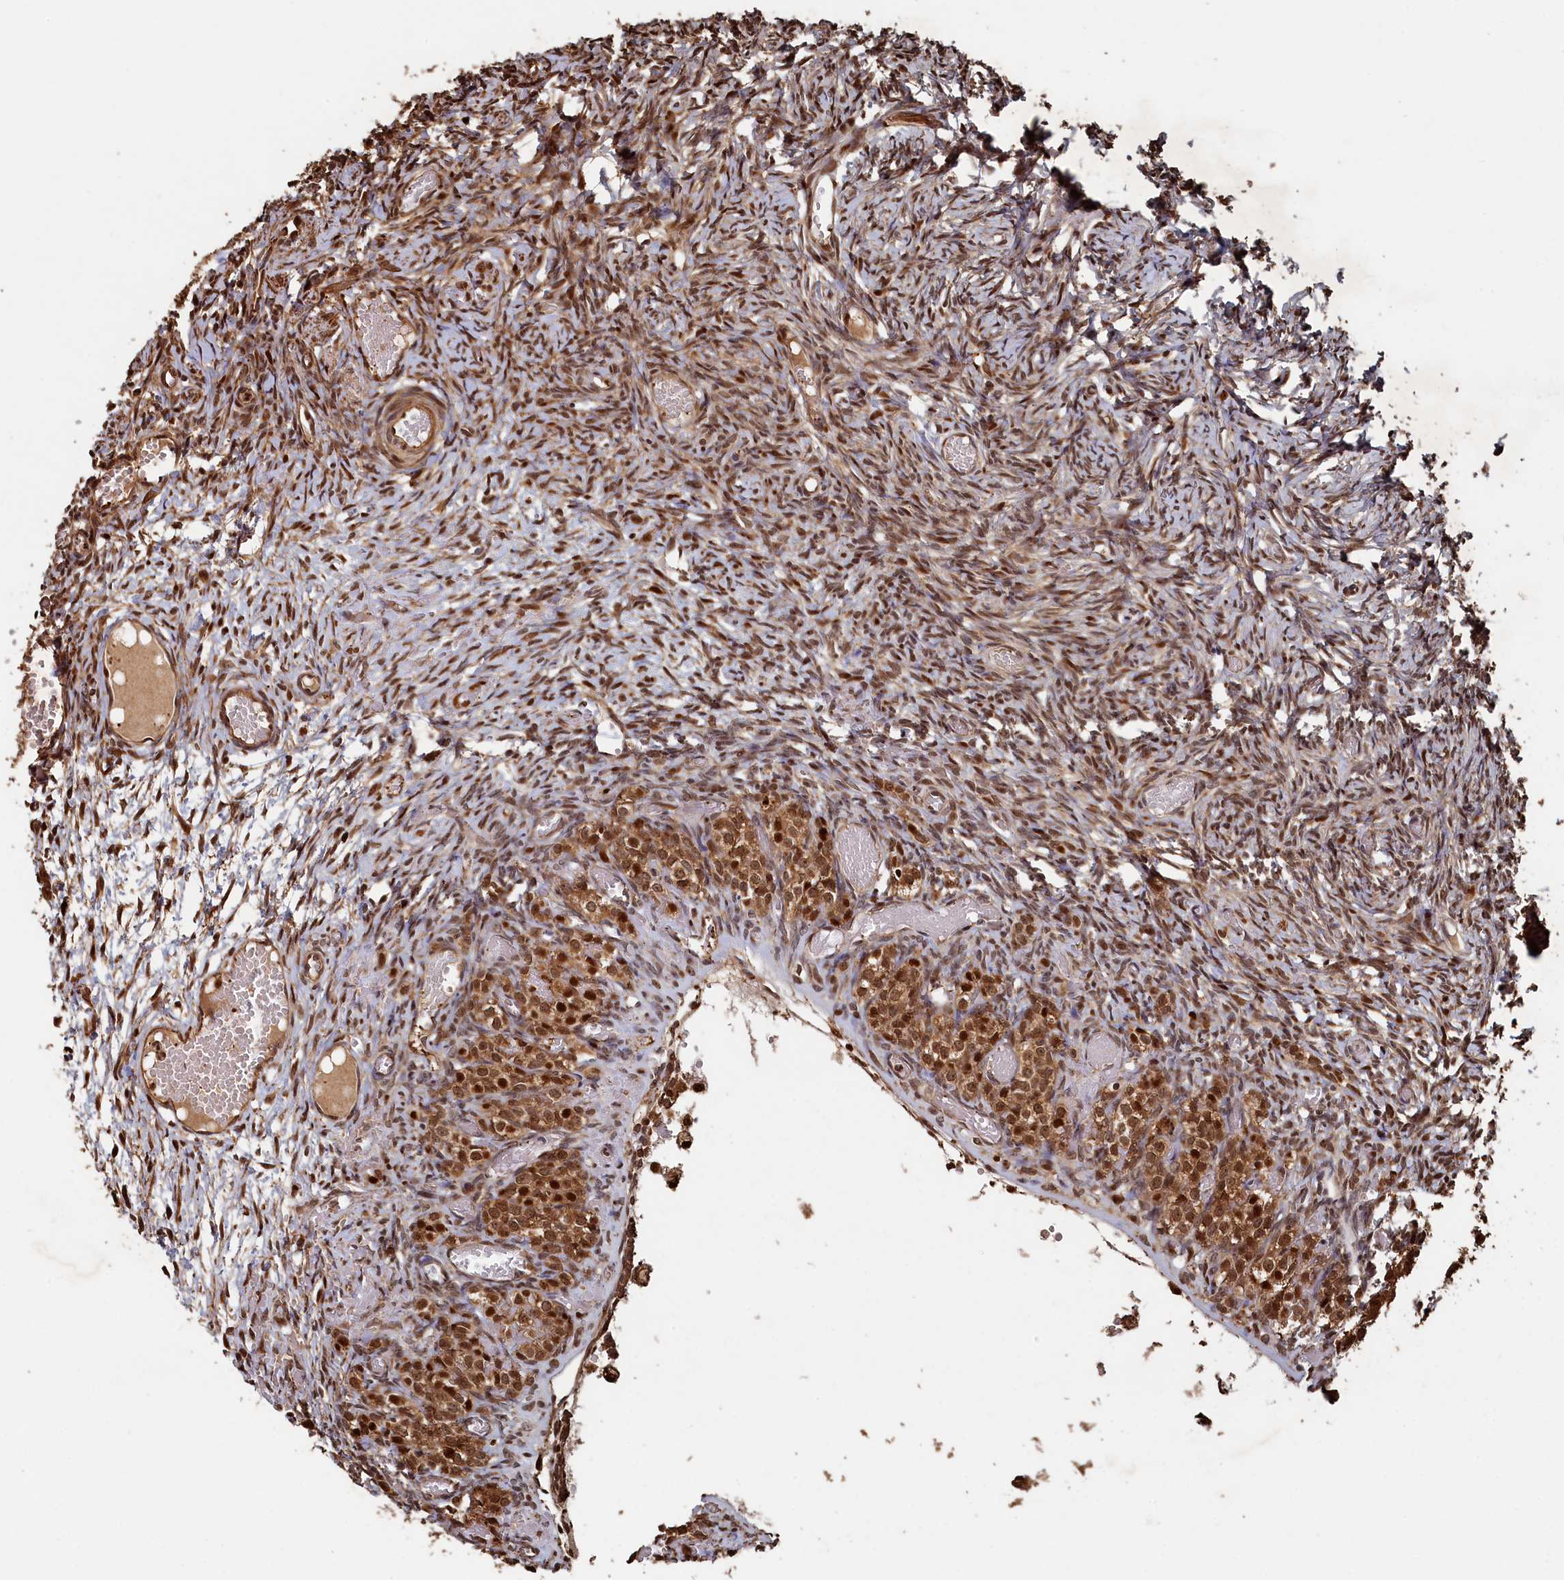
{"staining": {"intensity": "moderate", "quantity": ">75%", "location": "cytoplasmic/membranous"}, "tissue": "ovary", "cell_type": "Ovarian stroma cells", "image_type": "normal", "snomed": [{"axis": "morphology", "description": "Adenocarcinoma, NOS"}, {"axis": "topography", "description": "Endometrium"}], "caption": "Benign ovary displays moderate cytoplasmic/membranous expression in about >75% of ovarian stroma cells.", "gene": "PIGN", "patient": {"sex": "female", "age": 32}}